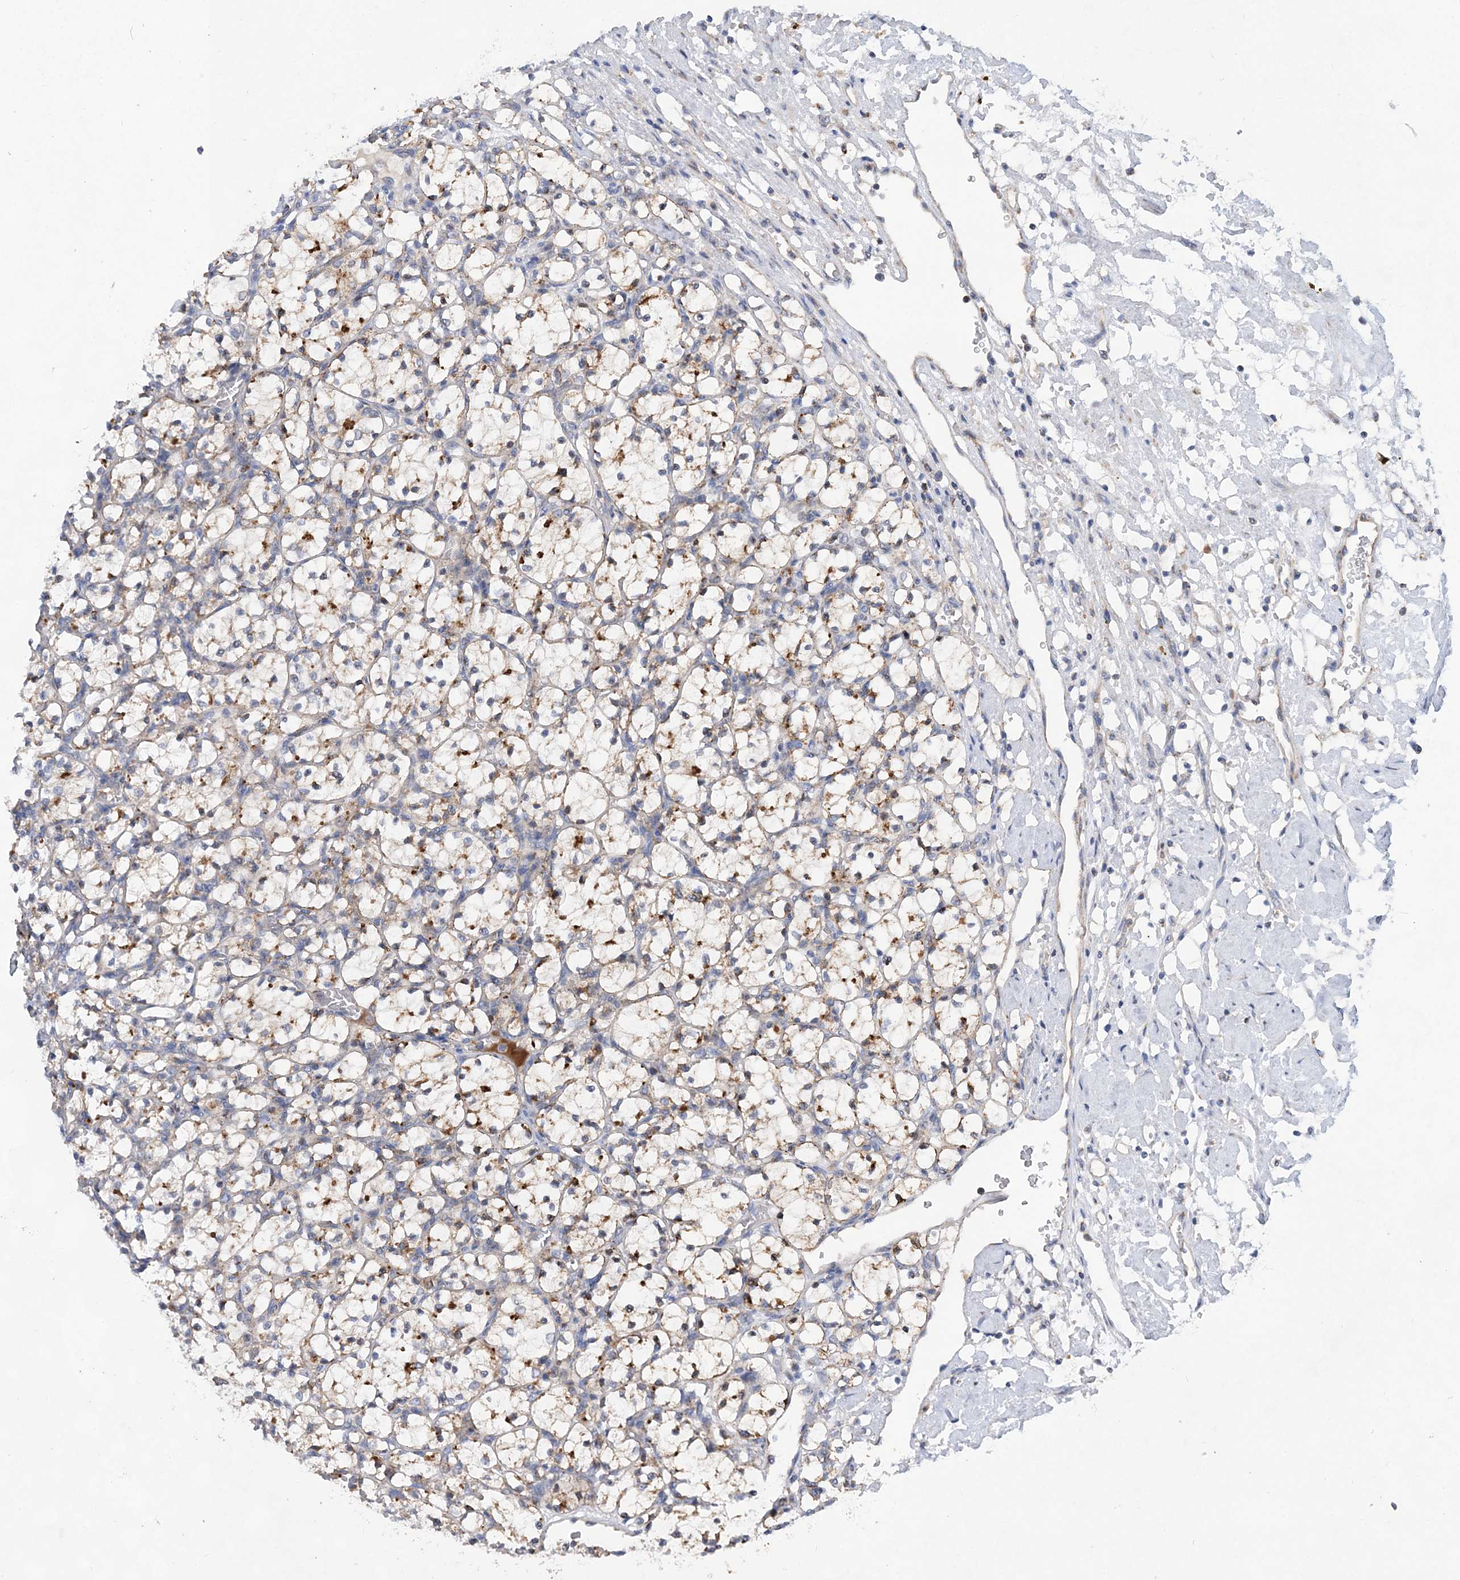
{"staining": {"intensity": "moderate", "quantity": "<25%", "location": "cytoplasmic/membranous"}, "tissue": "renal cancer", "cell_type": "Tumor cells", "image_type": "cancer", "snomed": [{"axis": "morphology", "description": "Adenocarcinoma, NOS"}, {"axis": "topography", "description": "Kidney"}], "caption": "This image displays immunohistochemistry staining of renal cancer (adenocarcinoma), with low moderate cytoplasmic/membranous staining in approximately <25% of tumor cells.", "gene": "TRAPPC13", "patient": {"sex": "female", "age": 69}}